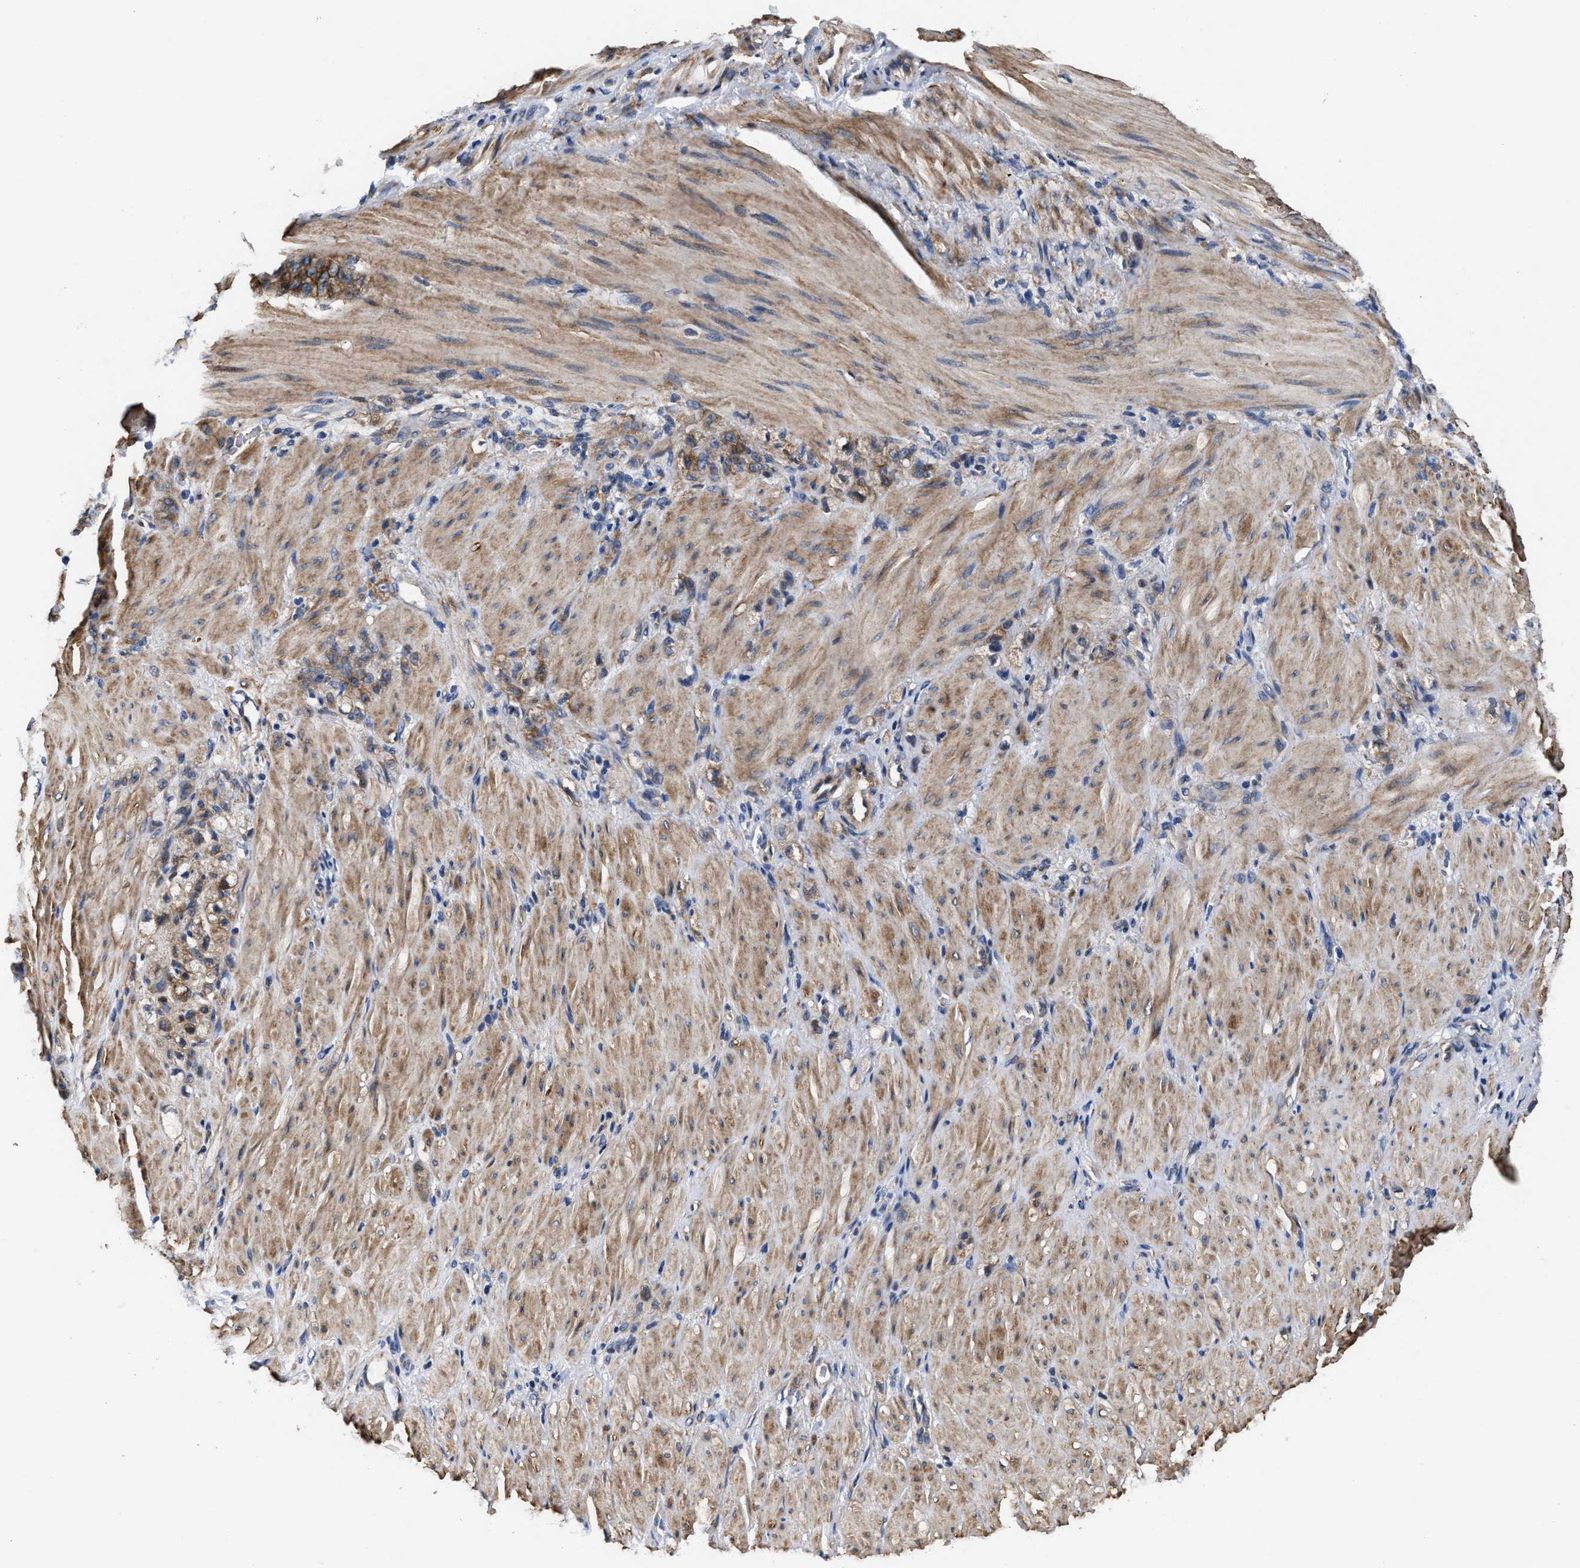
{"staining": {"intensity": "moderate", "quantity": ">75%", "location": "cytoplasmic/membranous"}, "tissue": "stomach cancer", "cell_type": "Tumor cells", "image_type": "cancer", "snomed": [{"axis": "morphology", "description": "Normal tissue, NOS"}, {"axis": "morphology", "description": "Adenocarcinoma, NOS"}, {"axis": "topography", "description": "Stomach"}], "caption": "Immunohistochemistry (IHC) staining of stomach cancer, which shows medium levels of moderate cytoplasmic/membranous expression in about >75% of tumor cells indicating moderate cytoplasmic/membranous protein staining. The staining was performed using DAB (3,3'-diaminobenzidine) (brown) for protein detection and nuclei were counterstained in hematoxylin (blue).", "gene": "SLC12A2", "patient": {"sex": "male", "age": 82}}